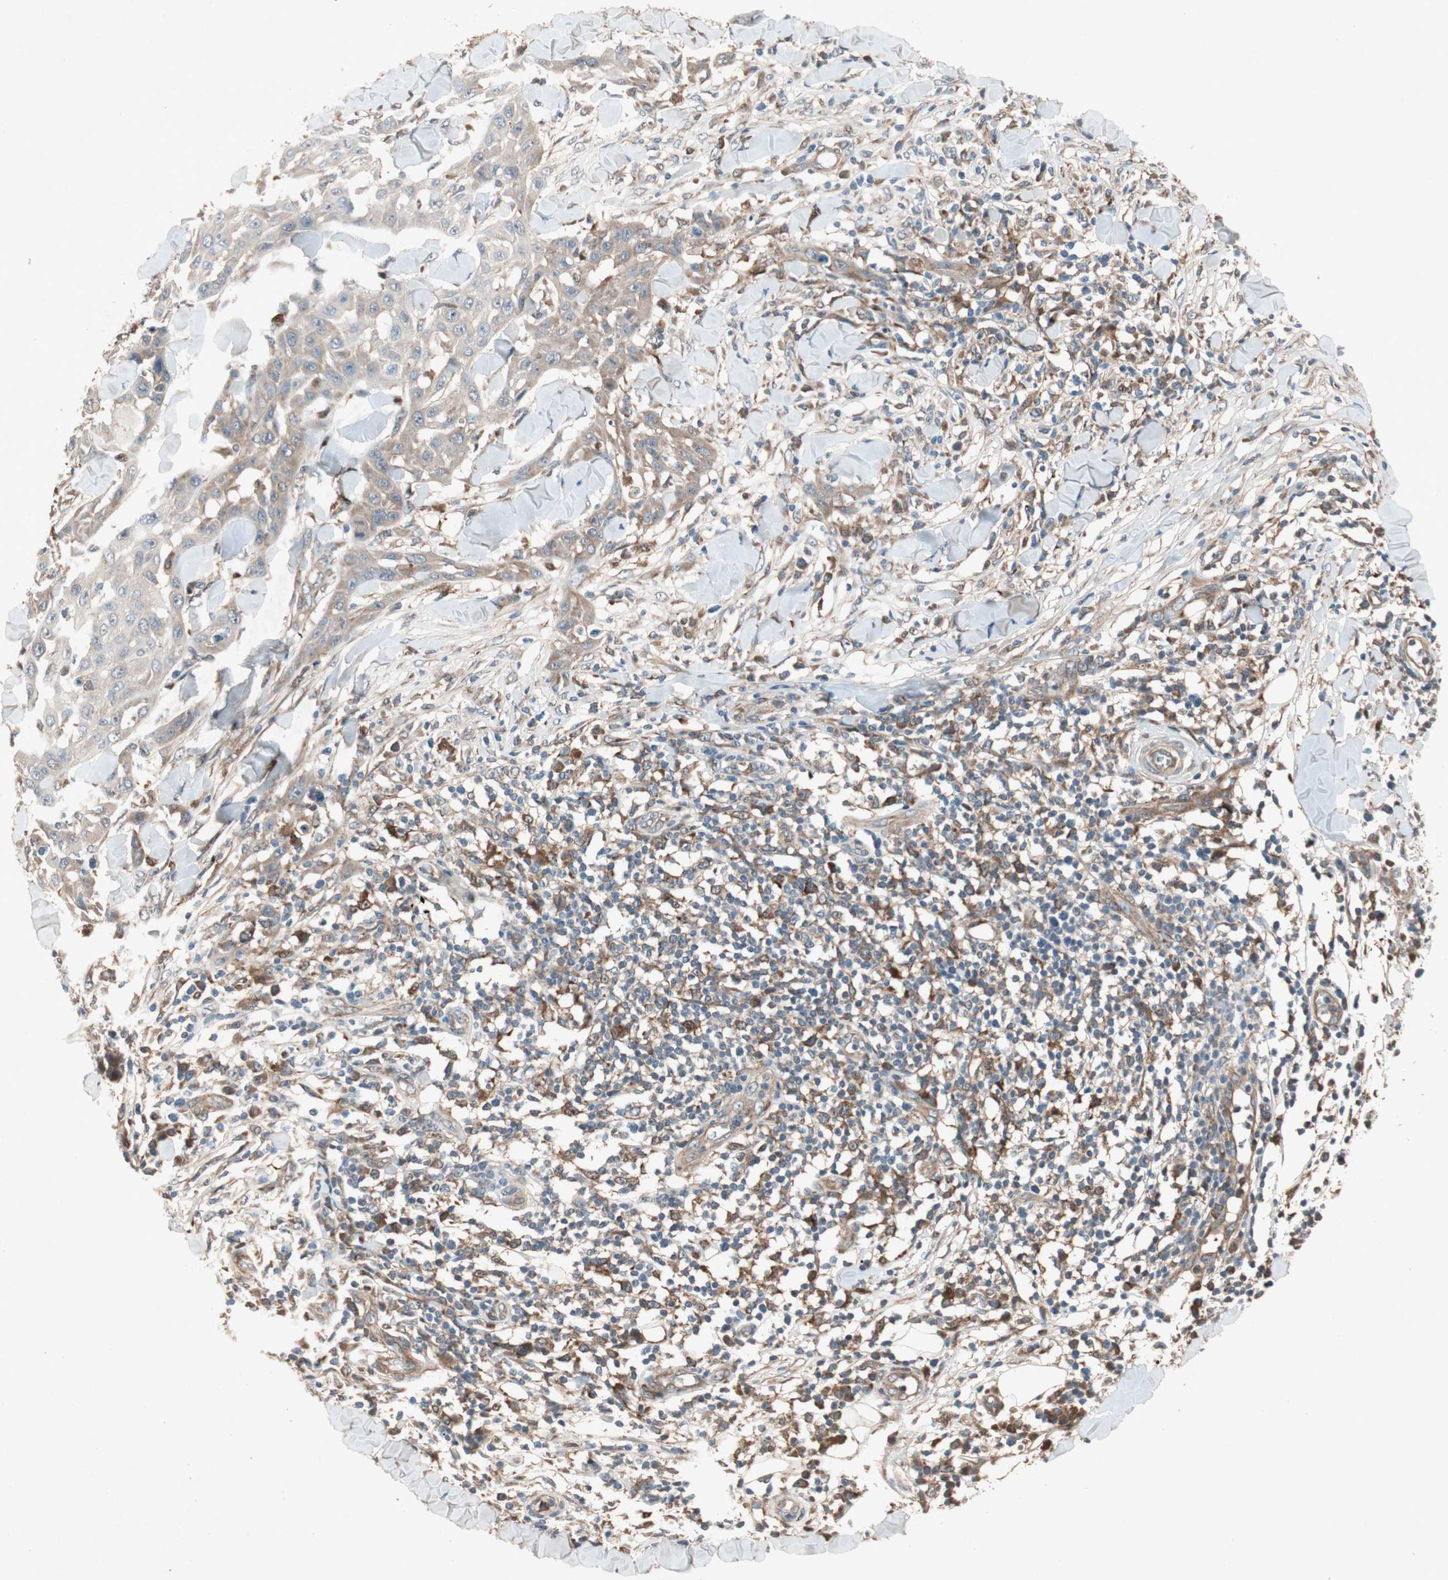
{"staining": {"intensity": "weak", "quantity": "25%-75%", "location": "cytoplasmic/membranous"}, "tissue": "skin cancer", "cell_type": "Tumor cells", "image_type": "cancer", "snomed": [{"axis": "morphology", "description": "Squamous cell carcinoma, NOS"}, {"axis": "topography", "description": "Skin"}], "caption": "Protein staining demonstrates weak cytoplasmic/membranous positivity in approximately 25%-75% of tumor cells in skin cancer (squamous cell carcinoma).", "gene": "SDSL", "patient": {"sex": "male", "age": 24}}